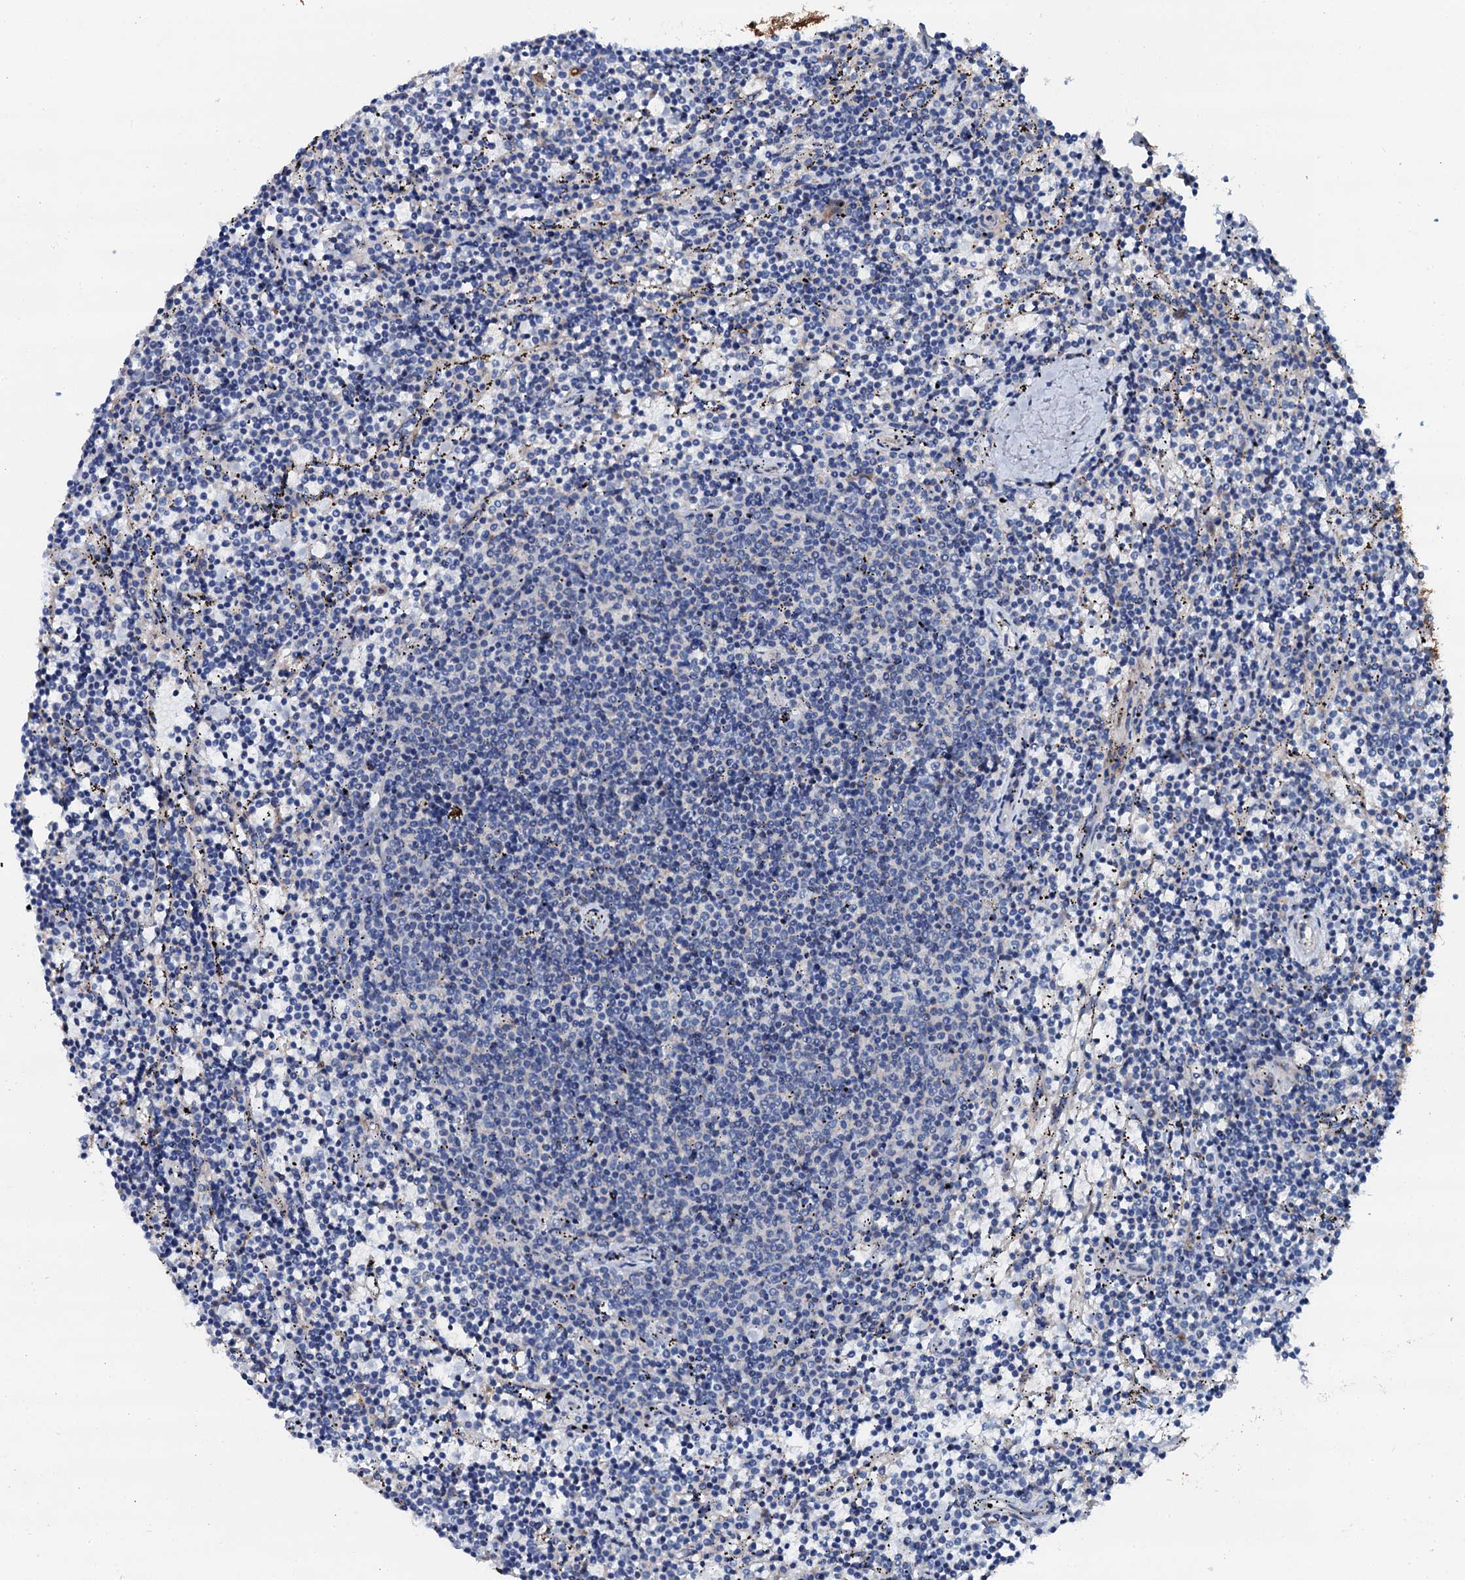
{"staining": {"intensity": "negative", "quantity": "none", "location": "none"}, "tissue": "lymphoma", "cell_type": "Tumor cells", "image_type": "cancer", "snomed": [{"axis": "morphology", "description": "Malignant lymphoma, non-Hodgkin's type, Low grade"}, {"axis": "topography", "description": "Spleen"}], "caption": "IHC of lymphoma shows no staining in tumor cells.", "gene": "GFOD2", "patient": {"sex": "female", "age": 50}}